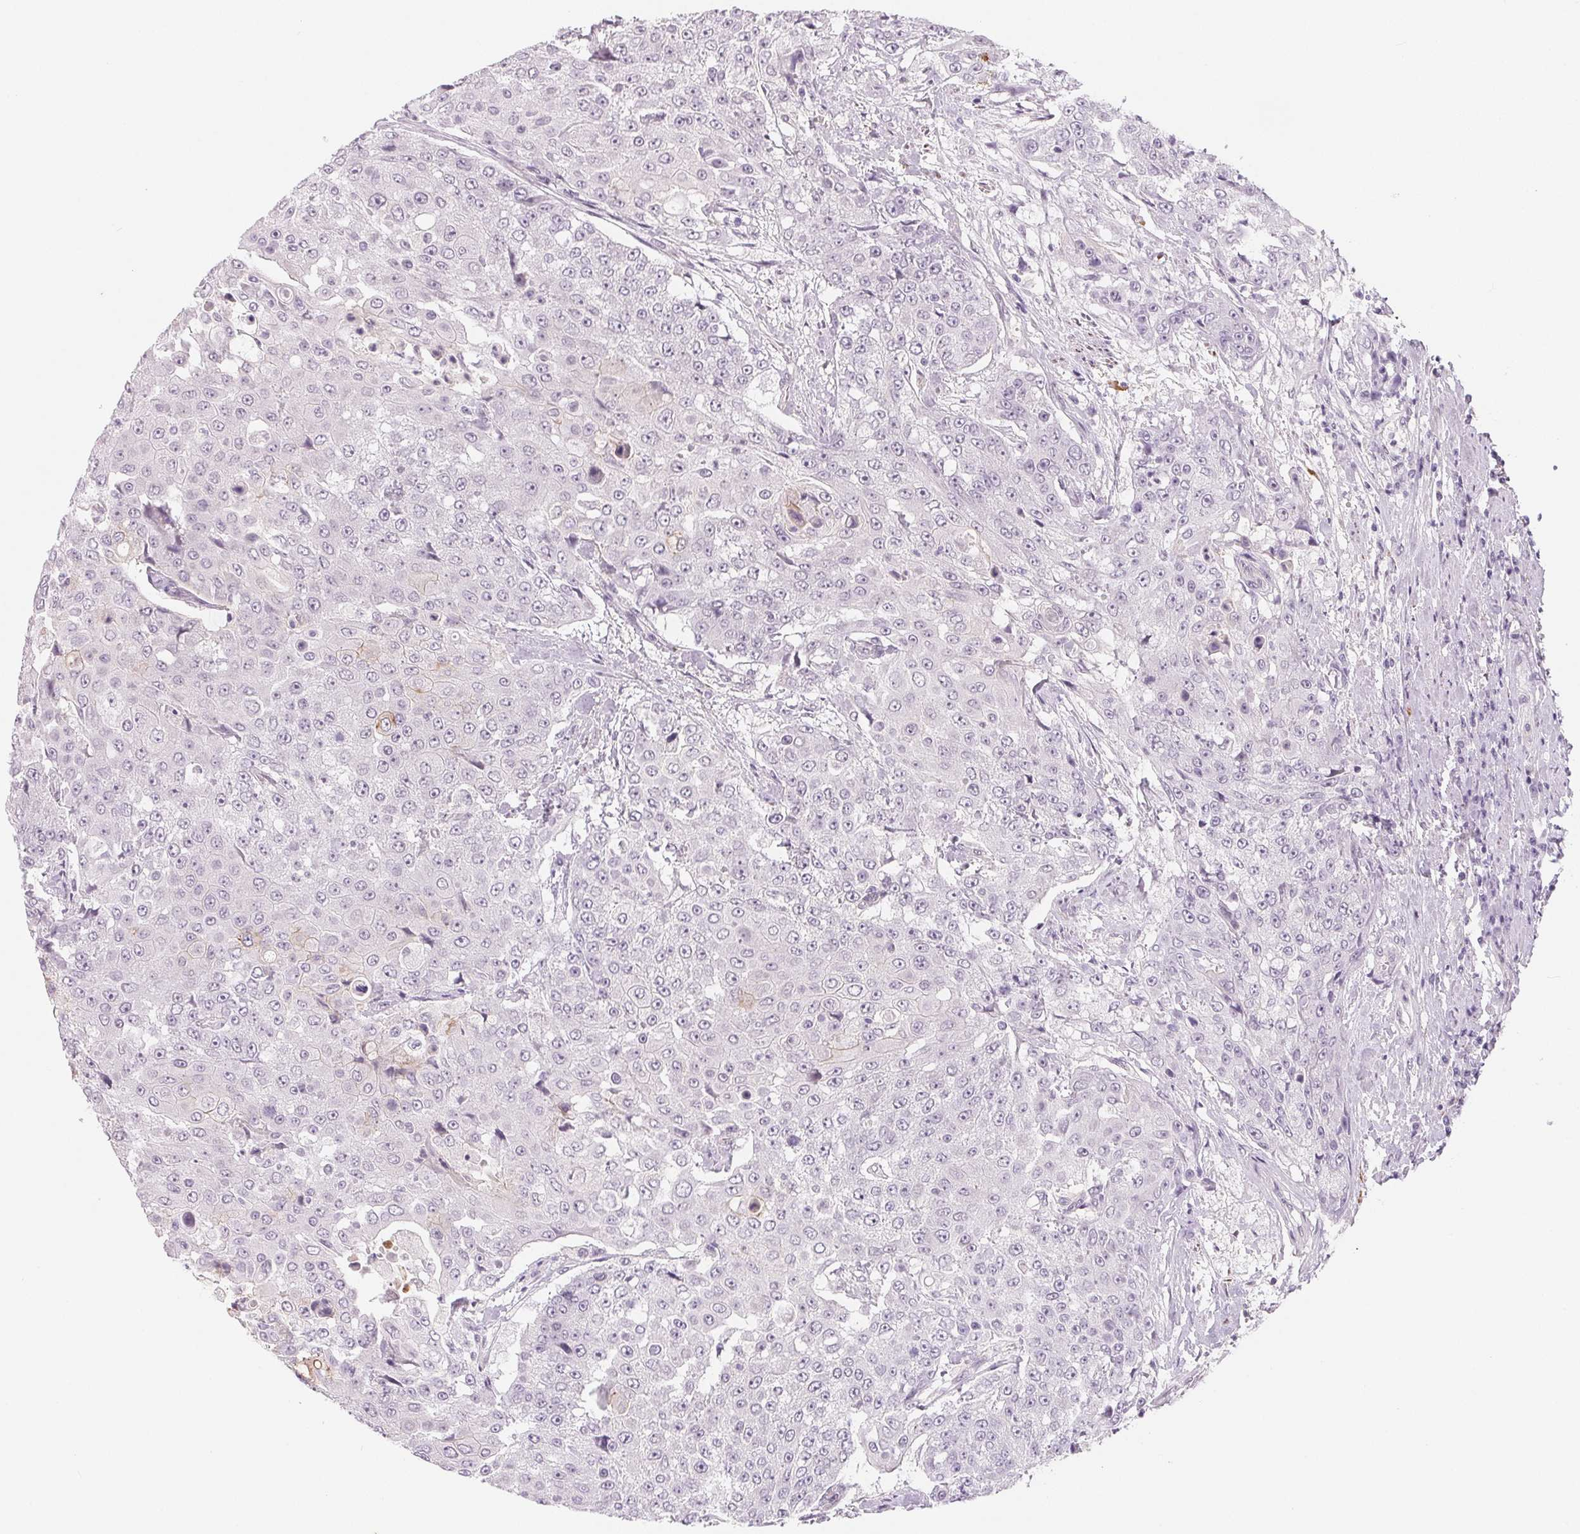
{"staining": {"intensity": "negative", "quantity": "none", "location": "none"}, "tissue": "urothelial cancer", "cell_type": "Tumor cells", "image_type": "cancer", "snomed": [{"axis": "morphology", "description": "Urothelial carcinoma, High grade"}, {"axis": "topography", "description": "Urinary bladder"}], "caption": "This is a photomicrograph of immunohistochemistry staining of urothelial cancer, which shows no expression in tumor cells.", "gene": "CFC1", "patient": {"sex": "female", "age": 63}}